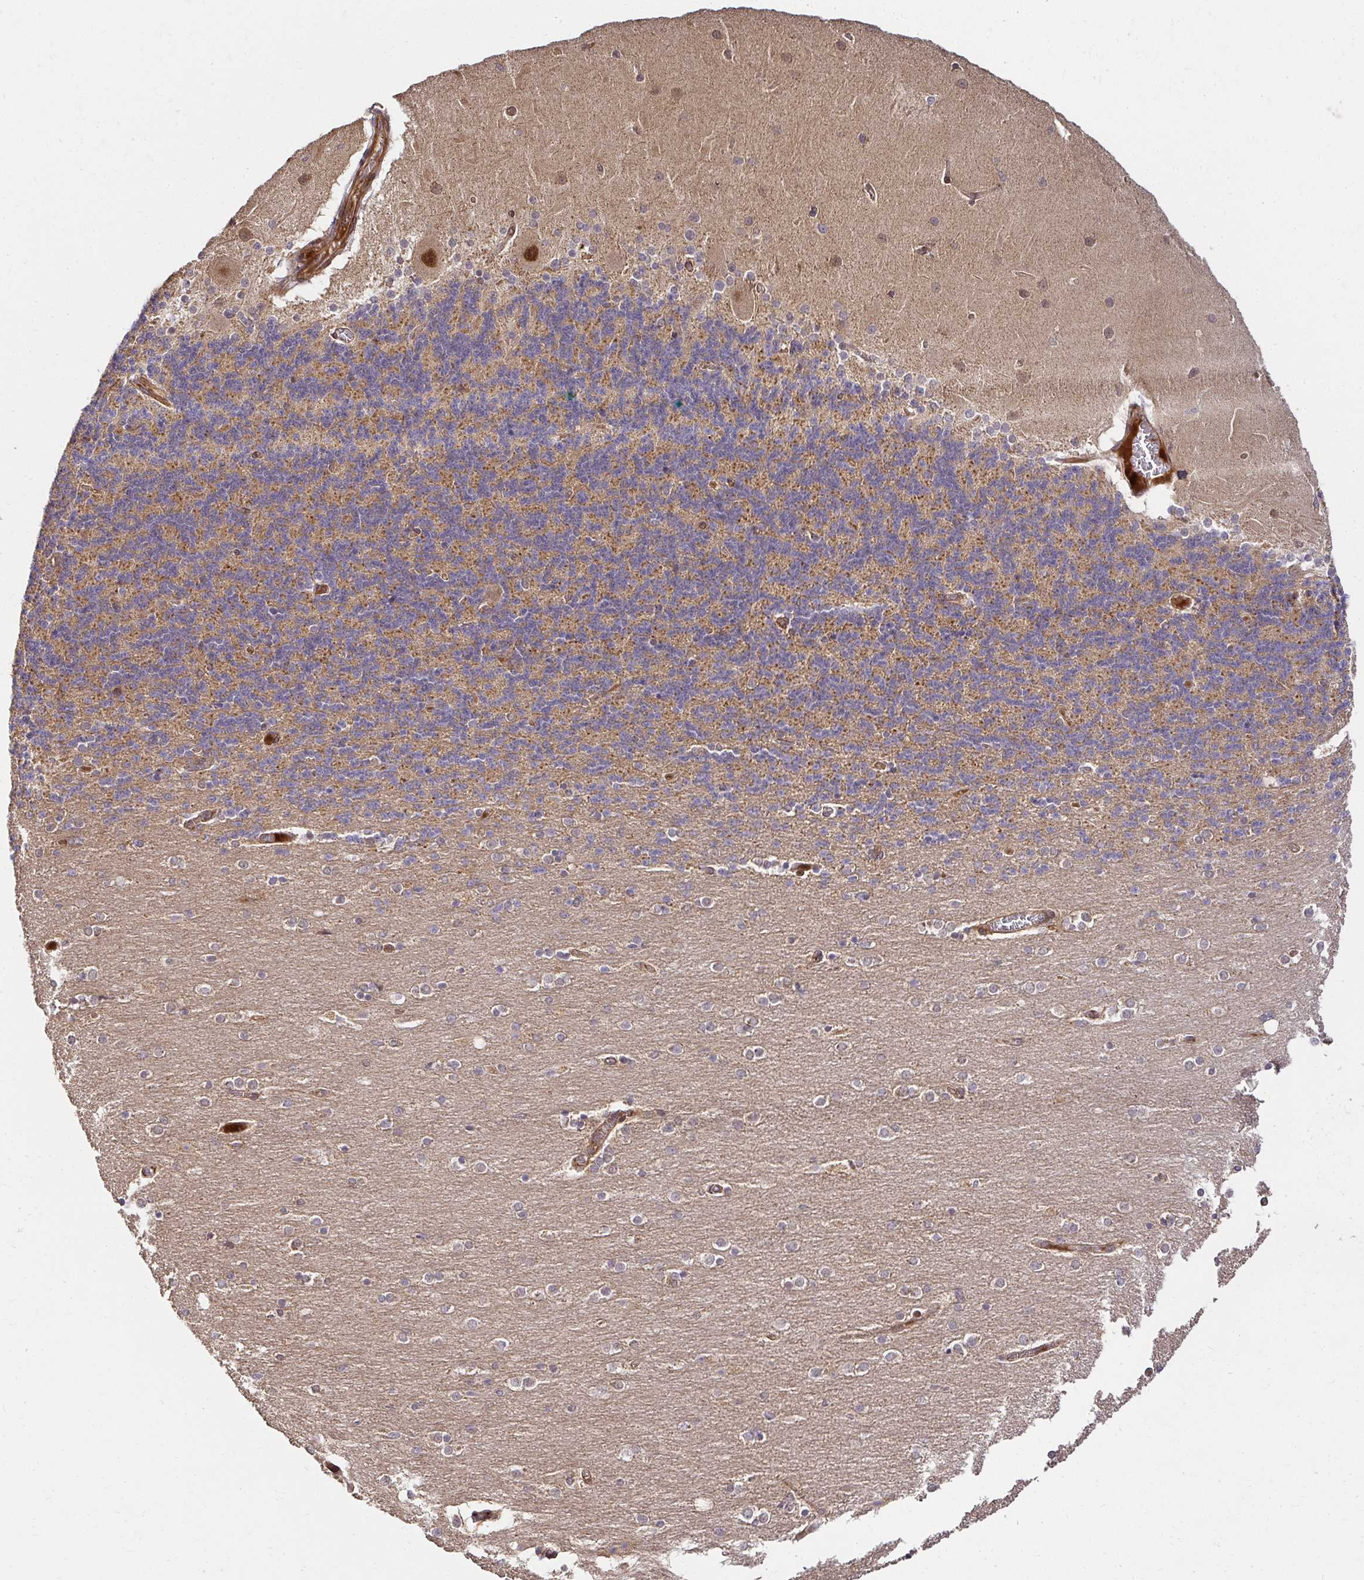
{"staining": {"intensity": "weak", "quantity": "<25%", "location": "cytoplasmic/membranous"}, "tissue": "cerebellum", "cell_type": "Cells in granular layer", "image_type": "normal", "snomed": [{"axis": "morphology", "description": "Normal tissue, NOS"}, {"axis": "topography", "description": "Cerebellum"}], "caption": "A high-resolution histopathology image shows immunohistochemistry staining of unremarkable cerebellum, which displays no significant positivity in cells in granular layer.", "gene": "PSMA4", "patient": {"sex": "female", "age": 54}}